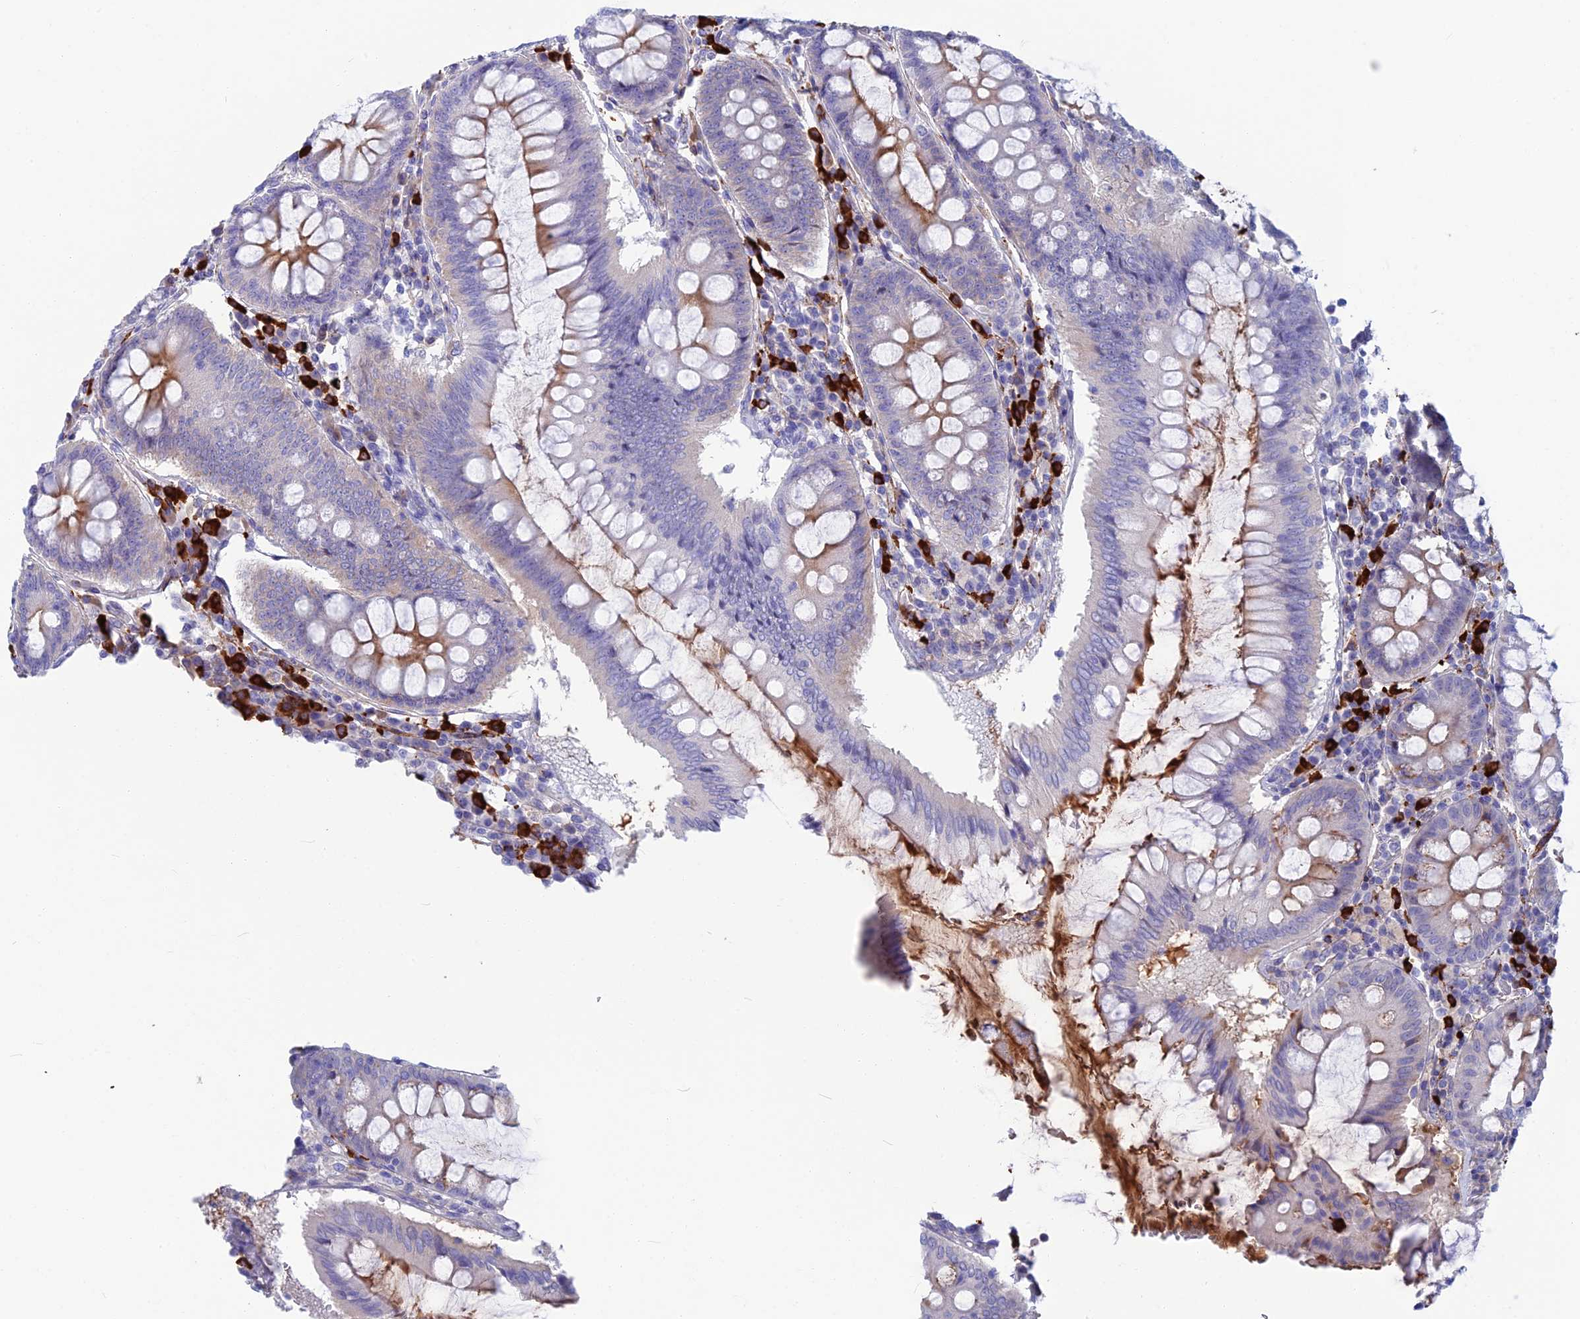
{"staining": {"intensity": "moderate", "quantity": "25%-75%", "location": "cytoplasmic/membranous"}, "tissue": "colorectal cancer", "cell_type": "Tumor cells", "image_type": "cancer", "snomed": [{"axis": "morphology", "description": "Normal tissue, NOS"}, {"axis": "morphology", "description": "Adenocarcinoma, NOS"}, {"axis": "topography", "description": "Colon"}], "caption": "Protein positivity by immunohistochemistry displays moderate cytoplasmic/membranous expression in approximately 25%-75% of tumor cells in colorectal cancer (adenocarcinoma).", "gene": "SNAP91", "patient": {"sex": "female", "age": 75}}